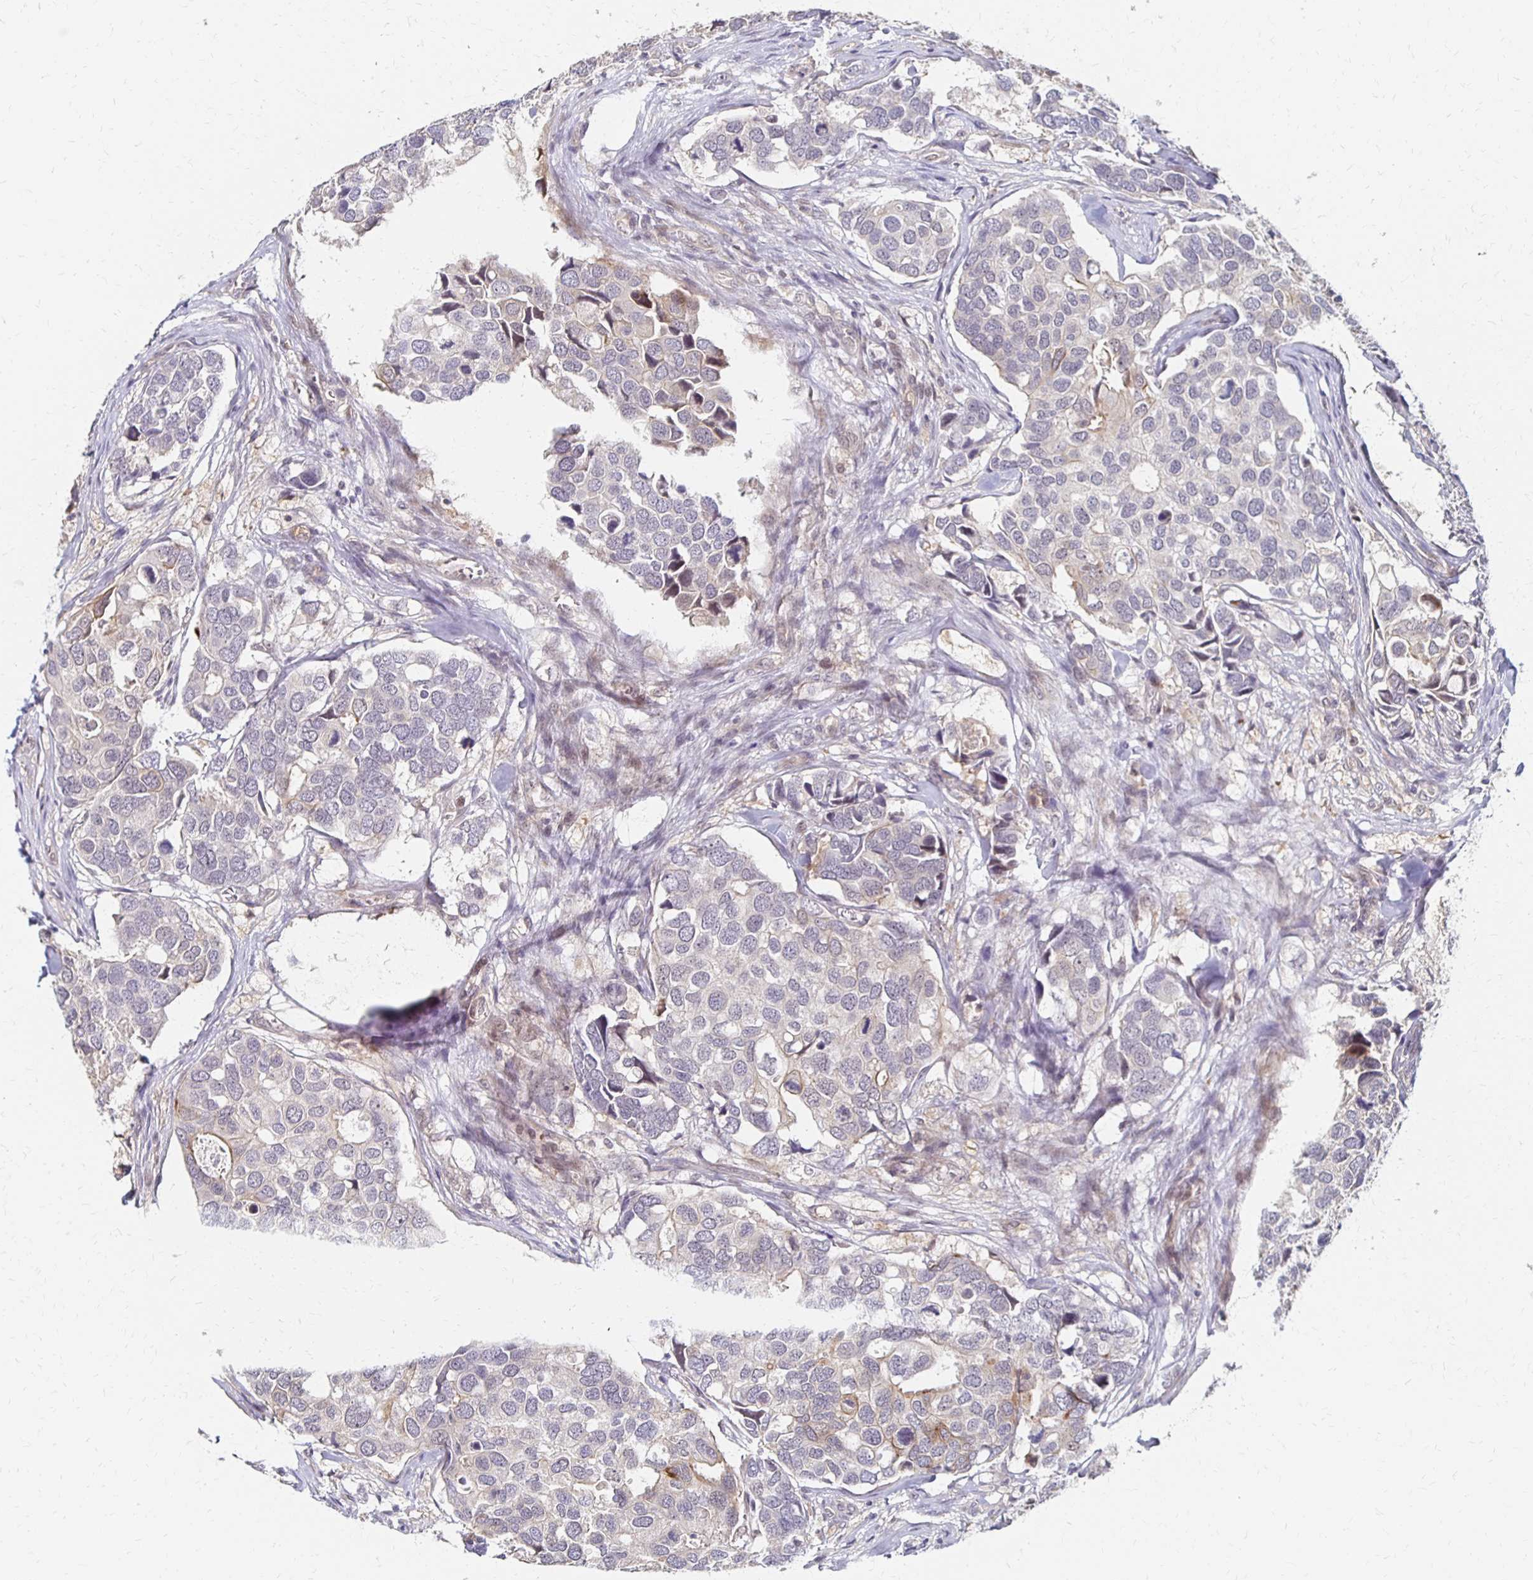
{"staining": {"intensity": "moderate", "quantity": "<25%", "location": "cytoplasmic/membranous"}, "tissue": "breast cancer", "cell_type": "Tumor cells", "image_type": "cancer", "snomed": [{"axis": "morphology", "description": "Duct carcinoma"}, {"axis": "topography", "description": "Breast"}], "caption": "Immunohistochemistry (IHC) (DAB (3,3'-diaminobenzidine)) staining of invasive ductal carcinoma (breast) displays moderate cytoplasmic/membranous protein expression in about <25% of tumor cells.", "gene": "PRKCB", "patient": {"sex": "female", "age": 83}}